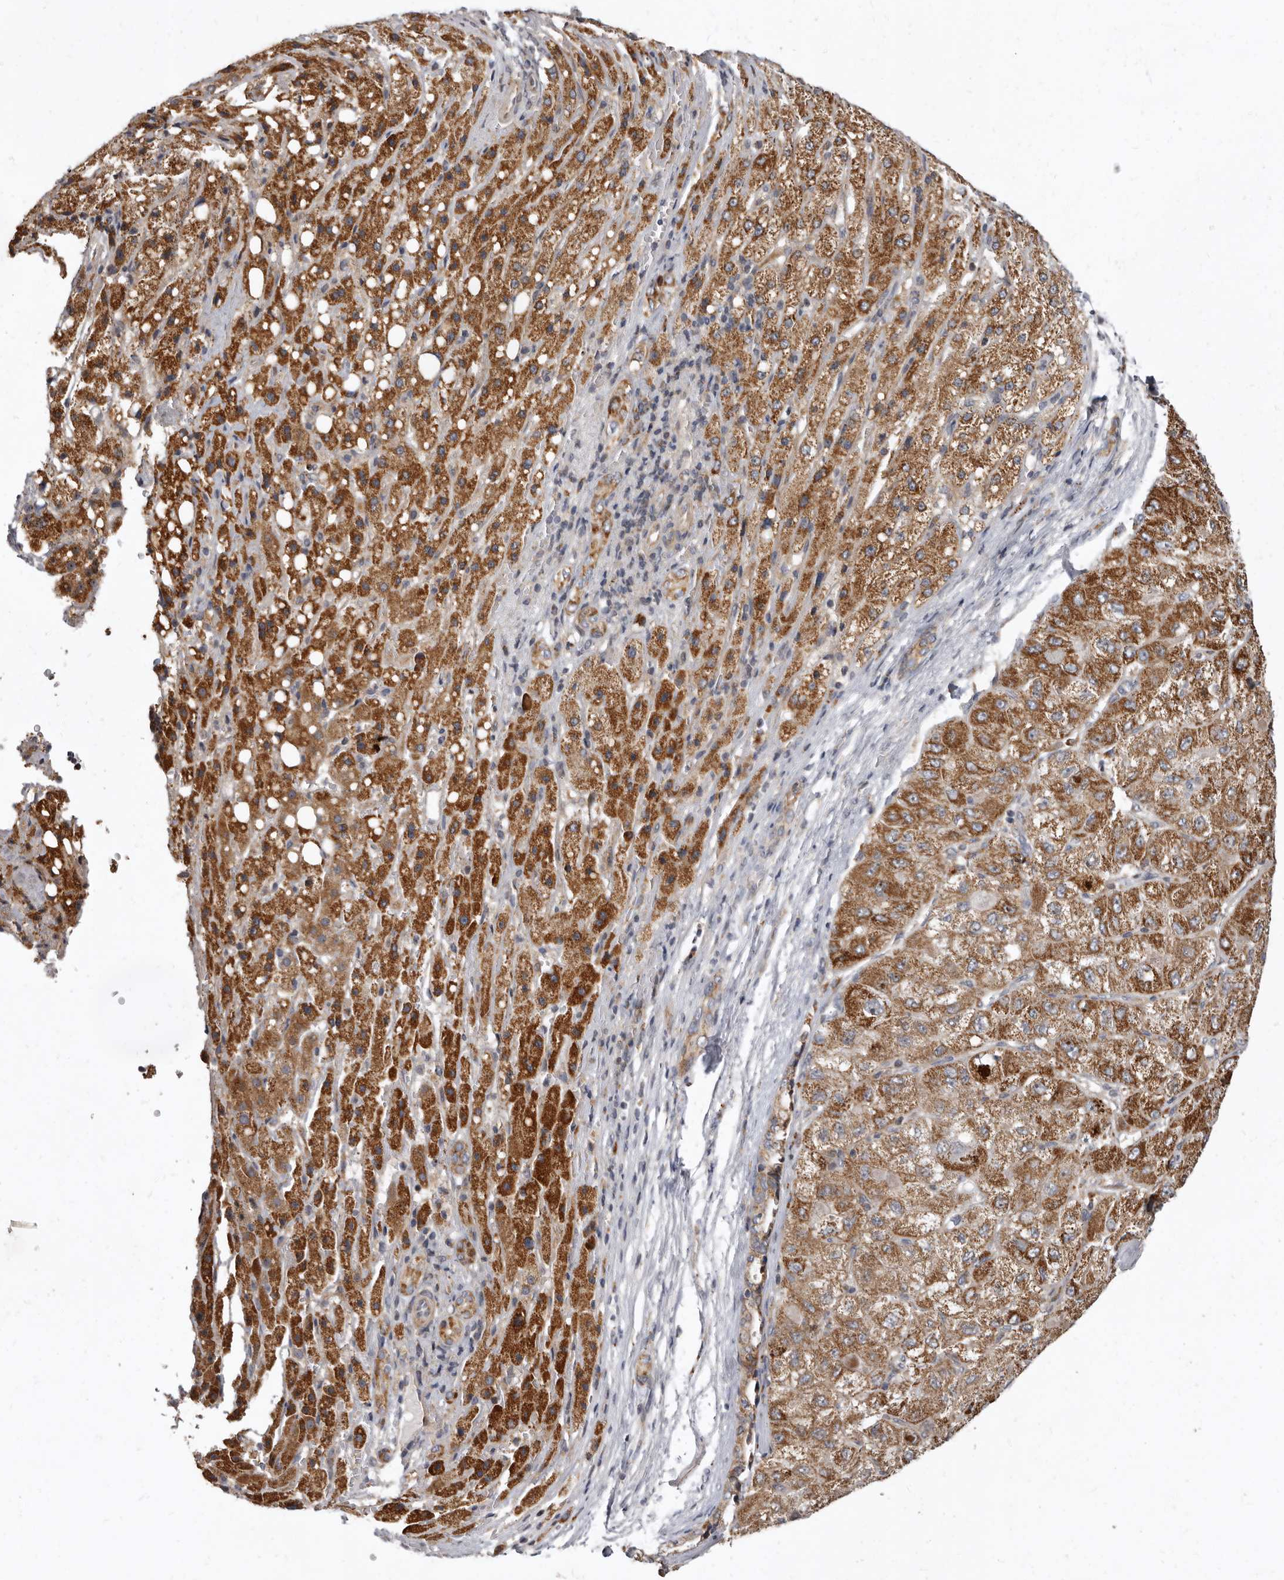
{"staining": {"intensity": "strong", "quantity": ">75%", "location": "cytoplasmic/membranous"}, "tissue": "liver cancer", "cell_type": "Tumor cells", "image_type": "cancer", "snomed": [{"axis": "morphology", "description": "Carcinoma, Hepatocellular, NOS"}, {"axis": "topography", "description": "Liver"}], "caption": "Hepatocellular carcinoma (liver) stained with immunohistochemistry (IHC) demonstrates strong cytoplasmic/membranous positivity in approximately >75% of tumor cells. Nuclei are stained in blue.", "gene": "SMC4", "patient": {"sex": "male", "age": 80}}